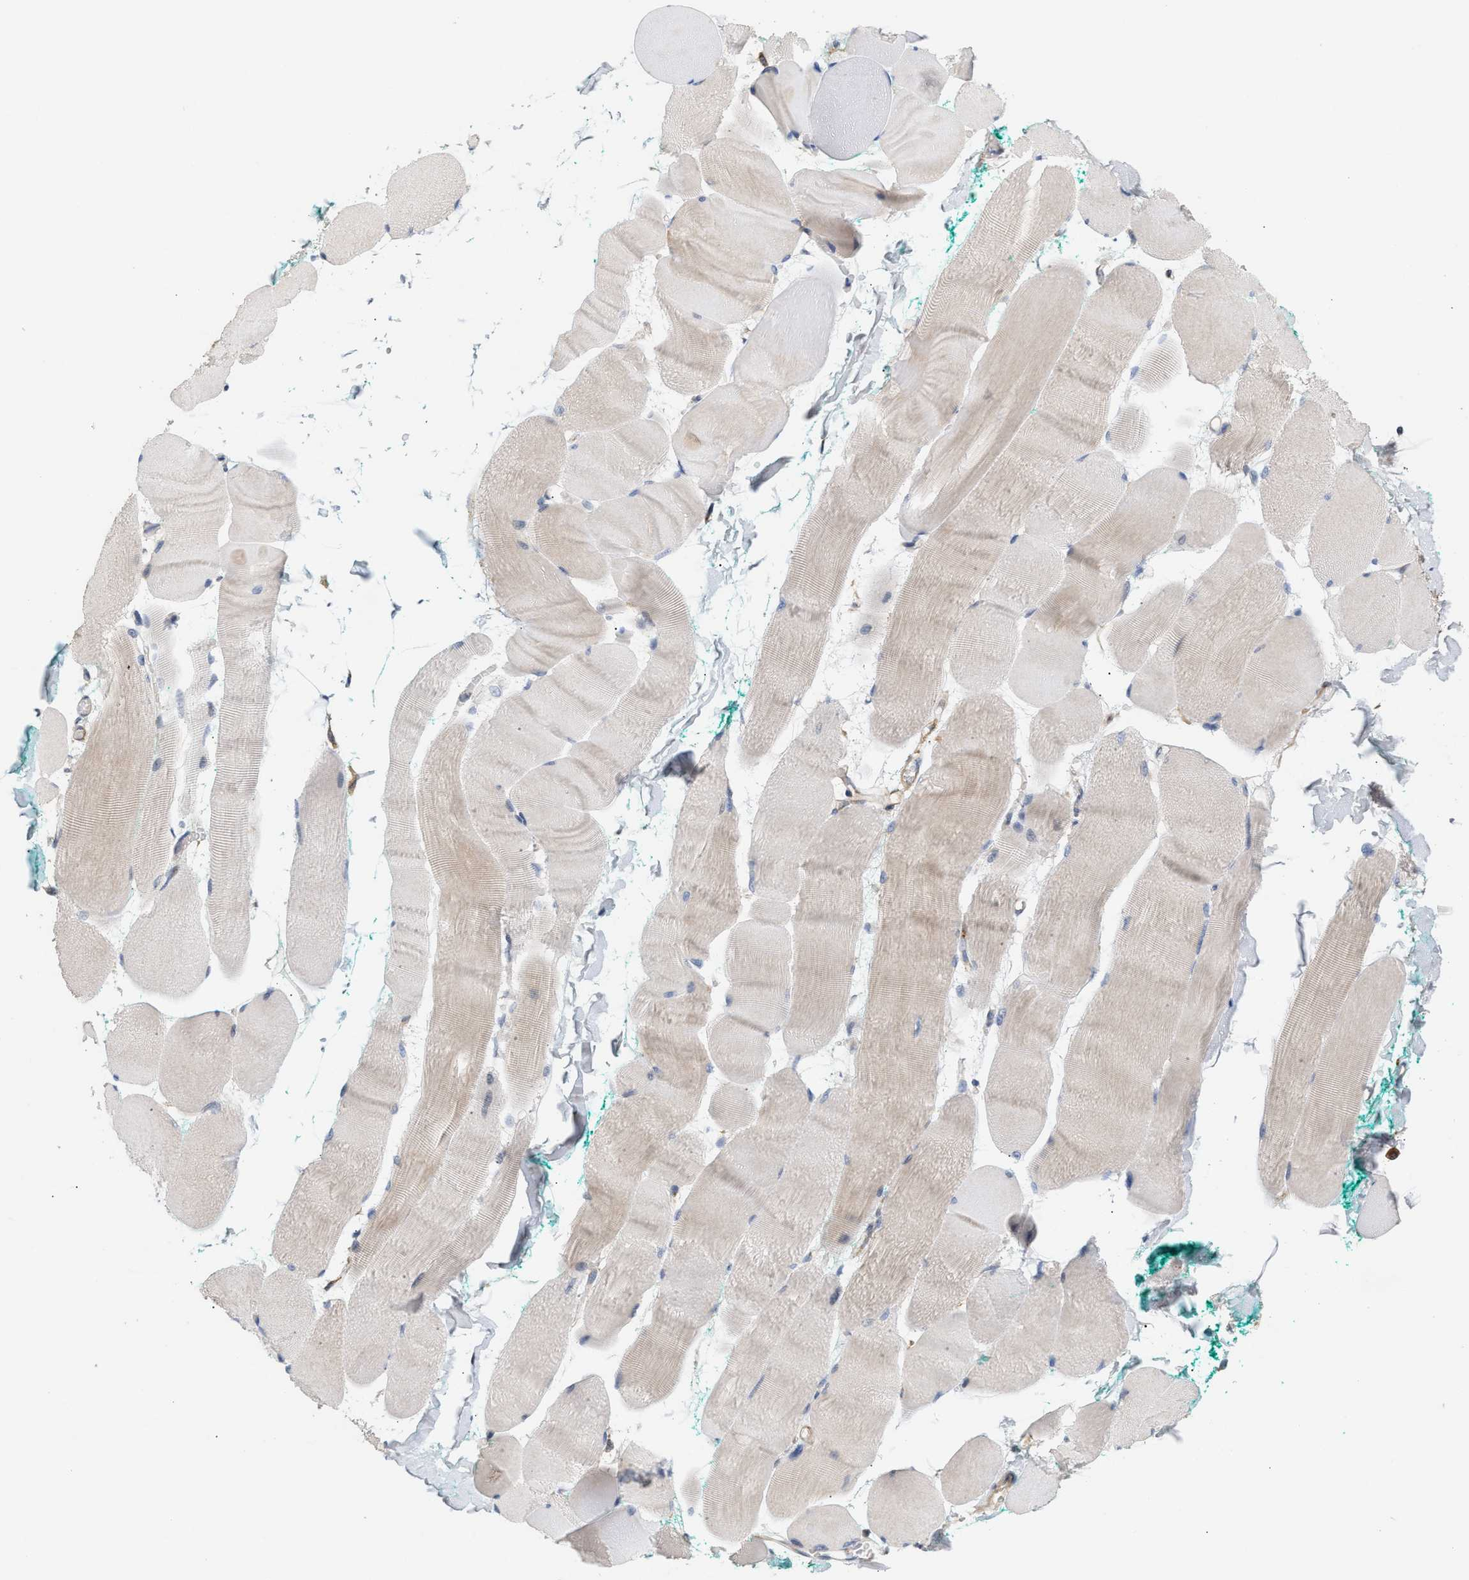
{"staining": {"intensity": "weak", "quantity": "<25%", "location": "cytoplasmic/membranous"}, "tissue": "skeletal muscle", "cell_type": "Myocytes", "image_type": "normal", "snomed": [{"axis": "morphology", "description": "Normal tissue, NOS"}, {"axis": "morphology", "description": "Squamous cell carcinoma, NOS"}, {"axis": "topography", "description": "Skeletal muscle"}], "caption": "Myocytes are negative for brown protein staining in normal skeletal muscle. Nuclei are stained in blue.", "gene": "DBNL", "patient": {"sex": "male", "age": 51}}